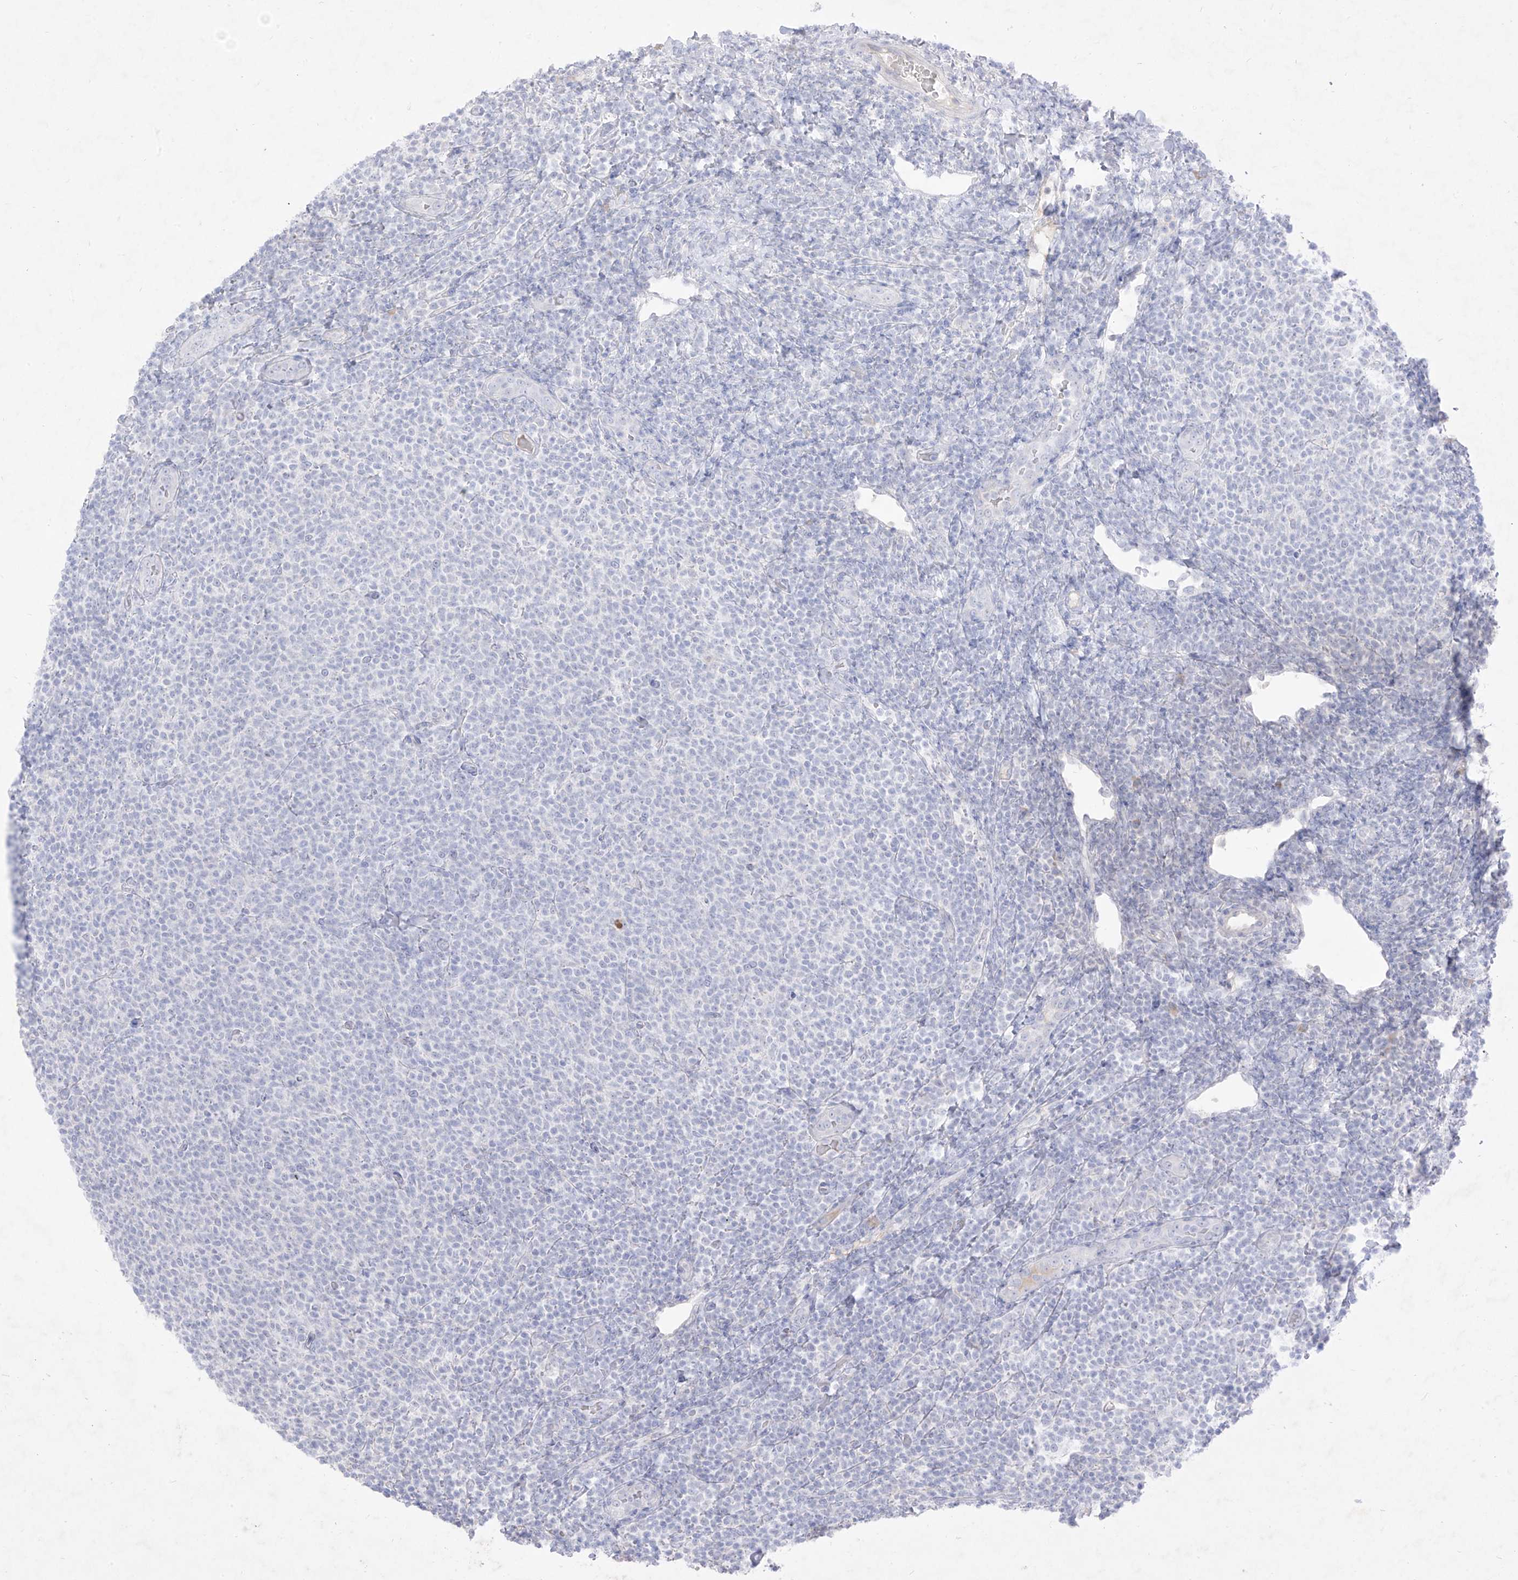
{"staining": {"intensity": "negative", "quantity": "none", "location": "none"}, "tissue": "lymphoma", "cell_type": "Tumor cells", "image_type": "cancer", "snomed": [{"axis": "morphology", "description": "Malignant lymphoma, non-Hodgkin's type, Low grade"}, {"axis": "topography", "description": "Lymph node"}], "caption": "Micrograph shows no protein positivity in tumor cells of lymphoma tissue. The staining is performed using DAB brown chromogen with nuclei counter-stained in using hematoxylin.", "gene": "TGM4", "patient": {"sex": "male", "age": 66}}